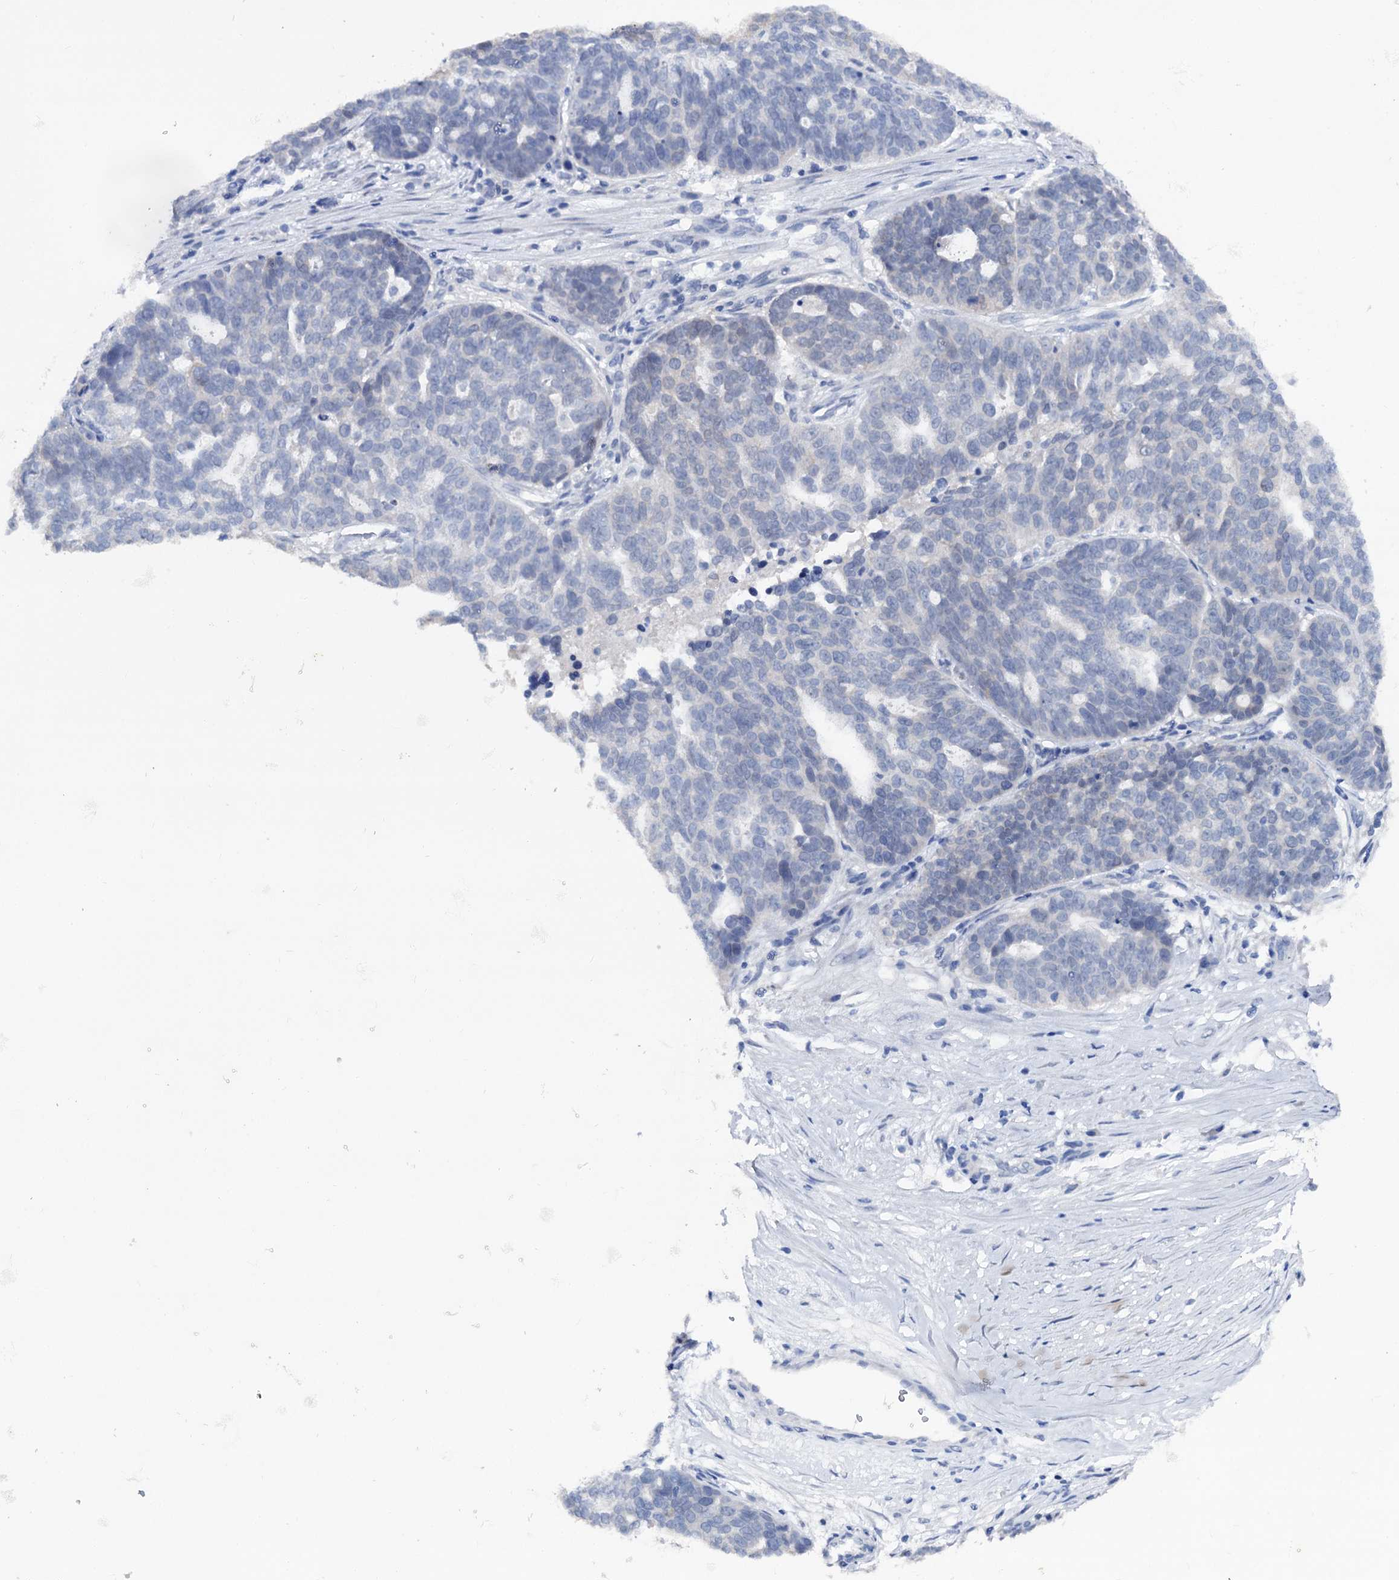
{"staining": {"intensity": "negative", "quantity": "none", "location": "none"}, "tissue": "ovarian cancer", "cell_type": "Tumor cells", "image_type": "cancer", "snomed": [{"axis": "morphology", "description": "Cystadenocarcinoma, serous, NOS"}, {"axis": "topography", "description": "Ovary"}], "caption": "Ovarian cancer (serous cystadenocarcinoma) was stained to show a protein in brown. There is no significant positivity in tumor cells.", "gene": "CAPRIN2", "patient": {"sex": "female", "age": 59}}